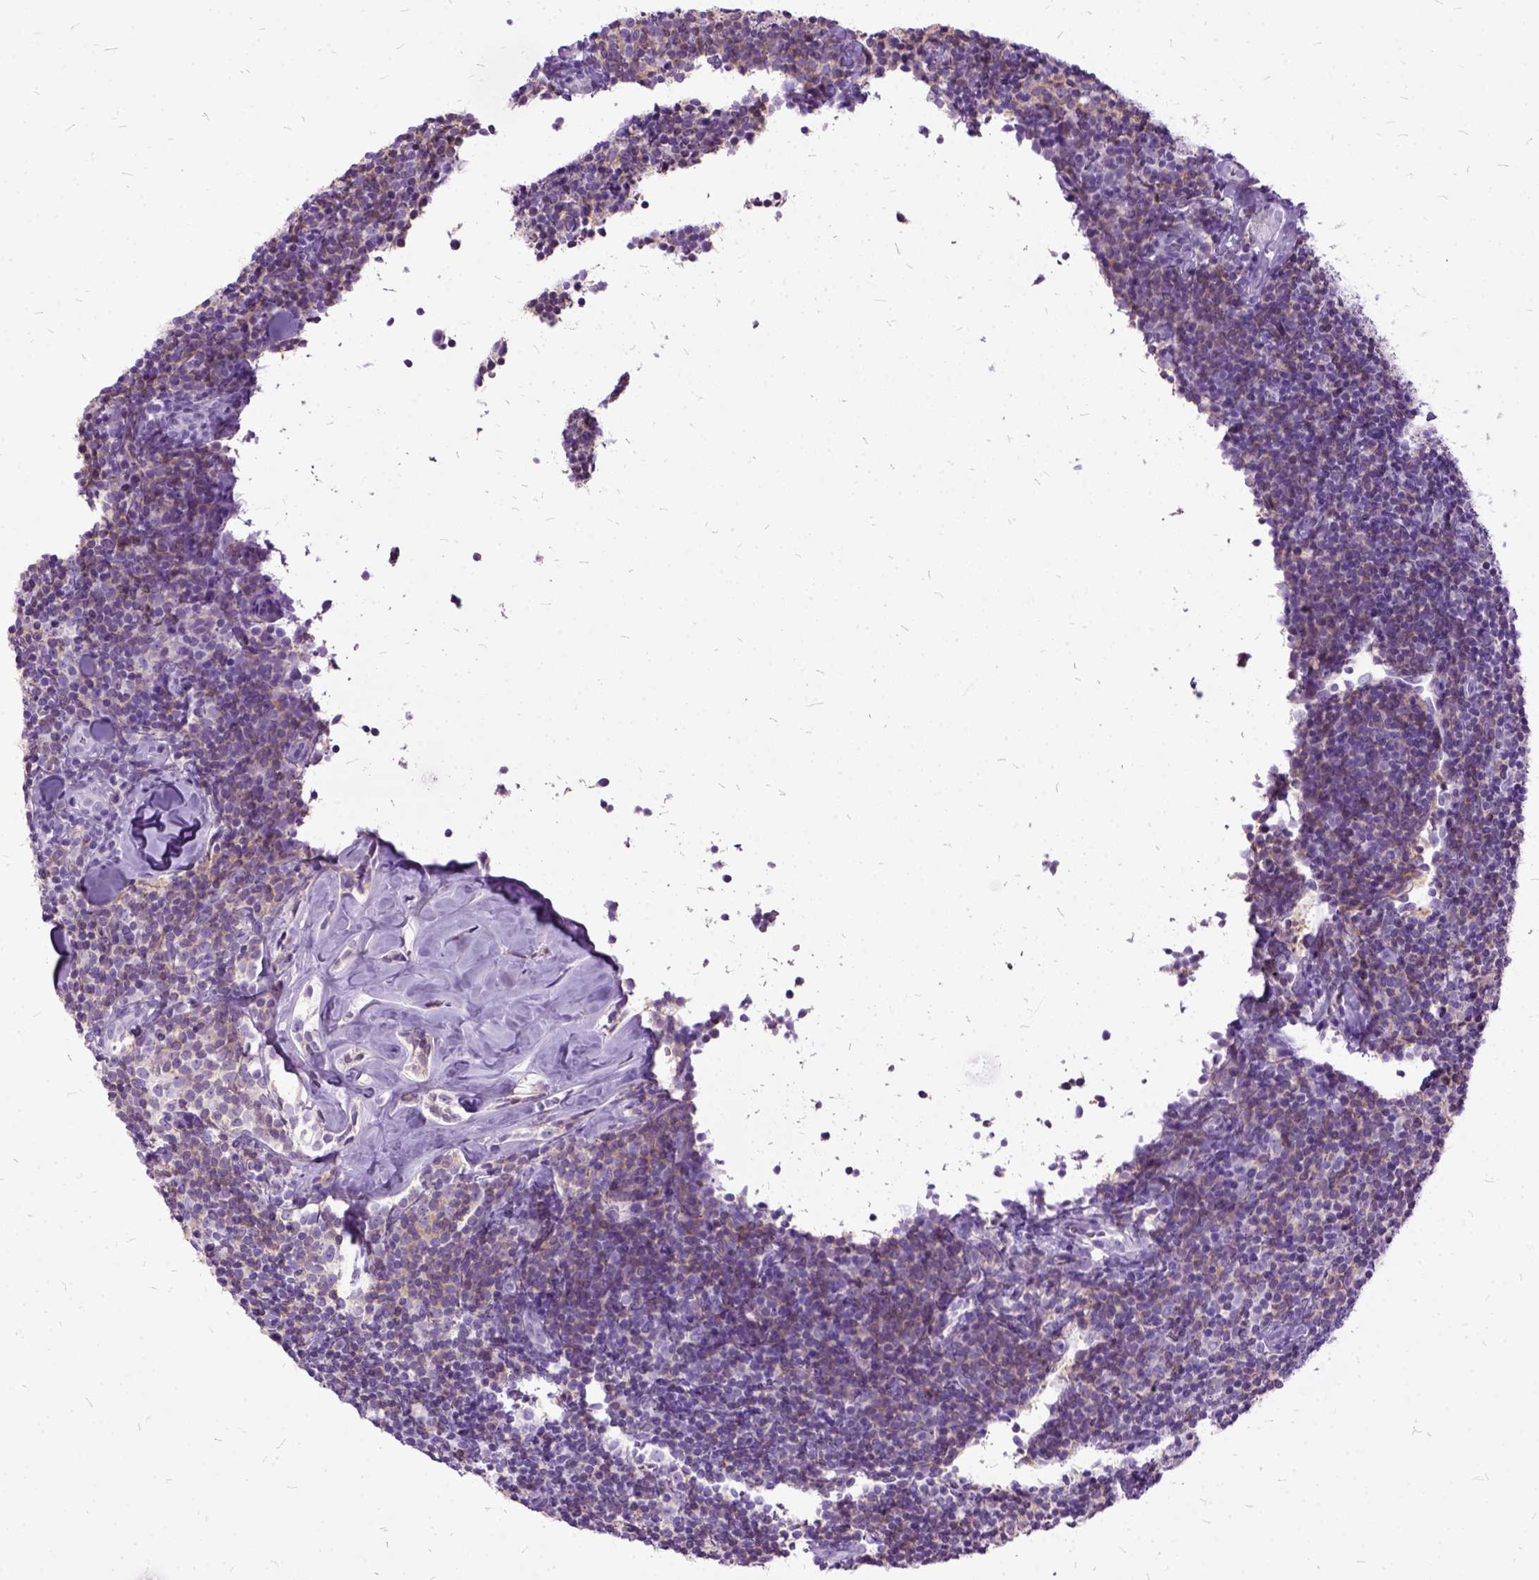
{"staining": {"intensity": "weak", "quantity": "25%-75%", "location": "cytoplasmic/membranous"}, "tissue": "lymphoma", "cell_type": "Tumor cells", "image_type": "cancer", "snomed": [{"axis": "morphology", "description": "Malignant lymphoma, non-Hodgkin's type, Low grade"}, {"axis": "topography", "description": "Lymph node"}], "caption": "Lymphoma stained with a brown dye displays weak cytoplasmic/membranous positive positivity in about 25%-75% of tumor cells.", "gene": "MME", "patient": {"sex": "female", "age": 56}}